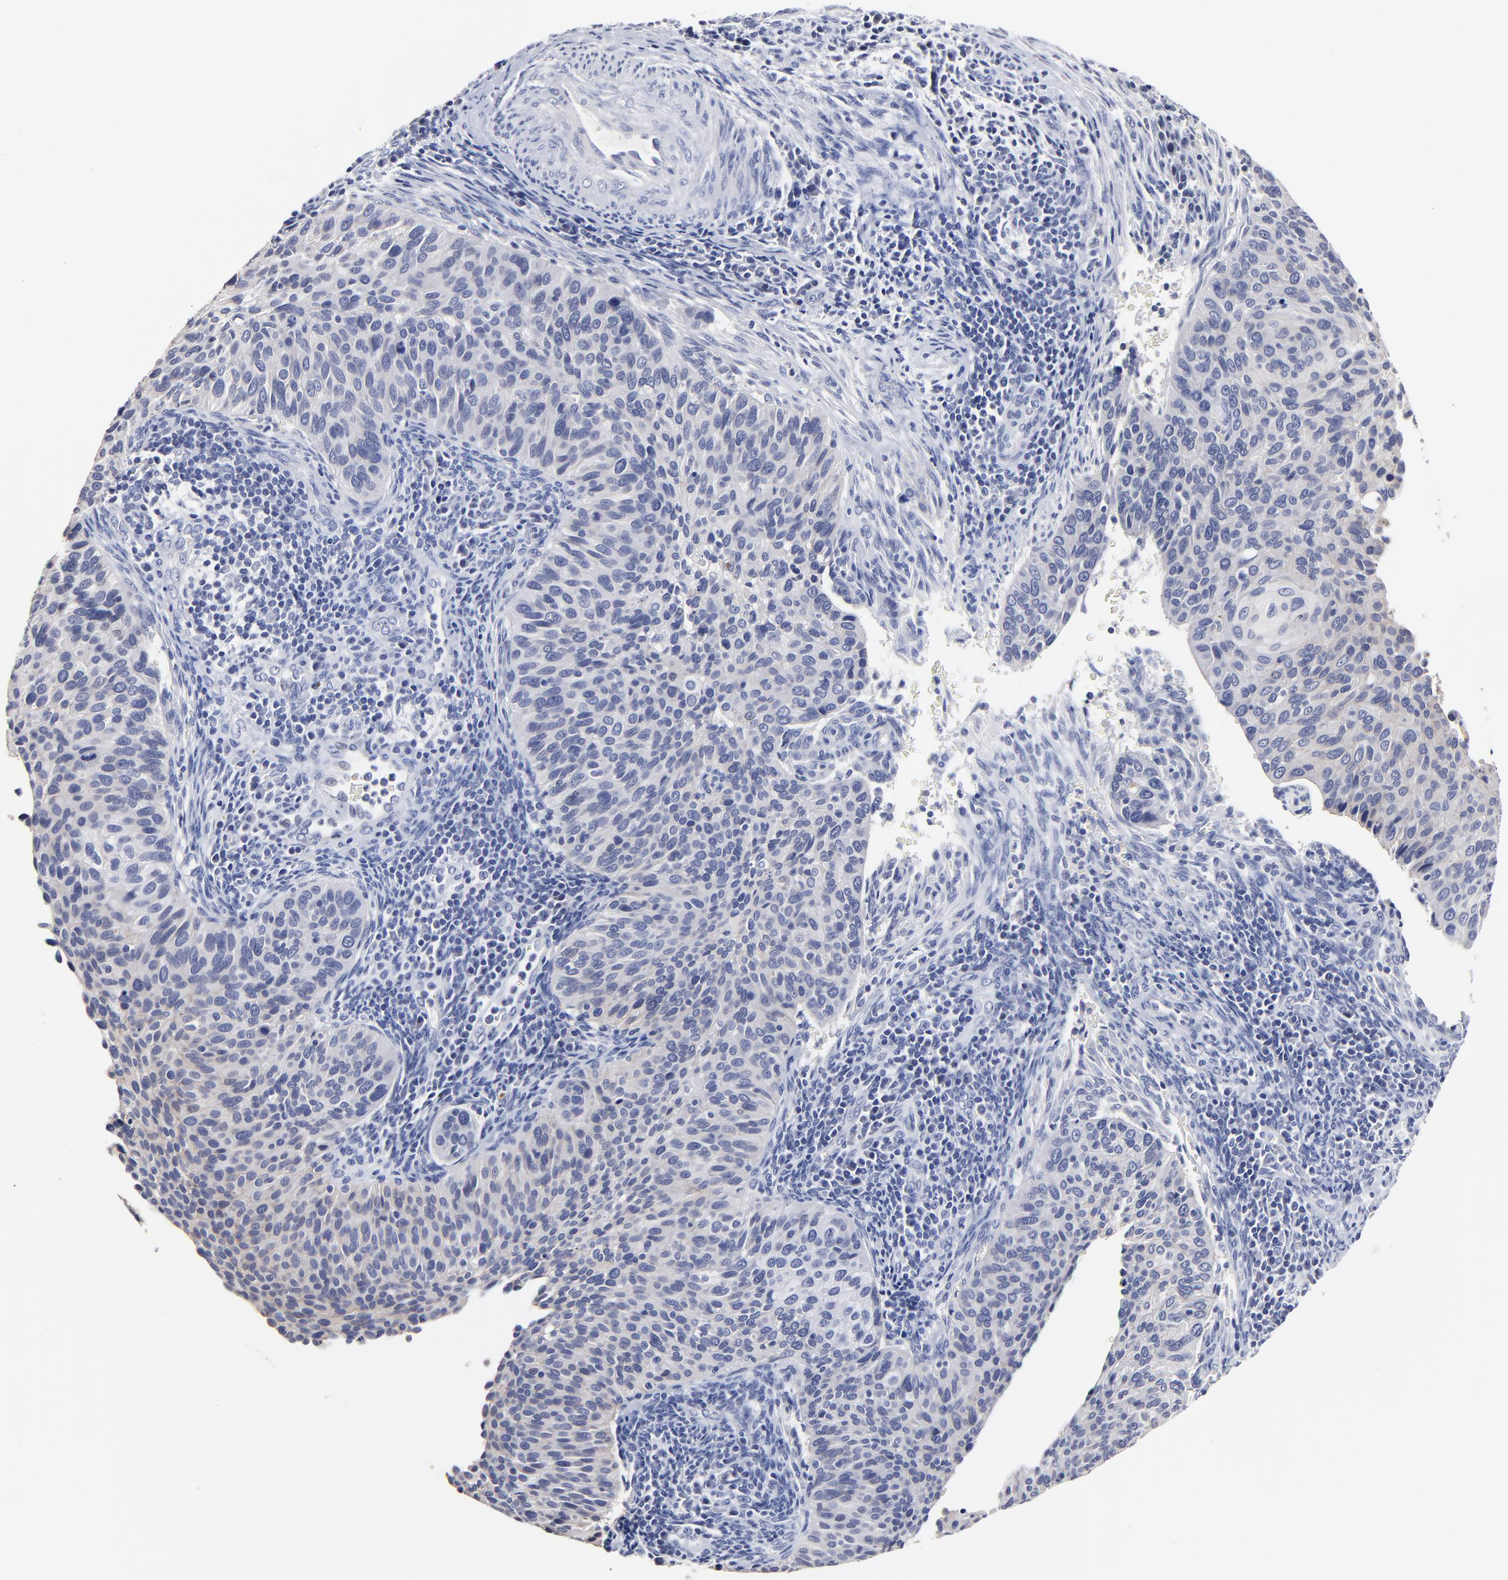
{"staining": {"intensity": "negative", "quantity": "none", "location": "none"}, "tissue": "cervical cancer", "cell_type": "Tumor cells", "image_type": "cancer", "snomed": [{"axis": "morphology", "description": "Adenocarcinoma, NOS"}, {"axis": "topography", "description": "Cervix"}], "caption": "Immunohistochemistry (IHC) photomicrograph of cervical cancer (adenocarcinoma) stained for a protein (brown), which reveals no expression in tumor cells.", "gene": "CXADR", "patient": {"sex": "female", "age": 29}}